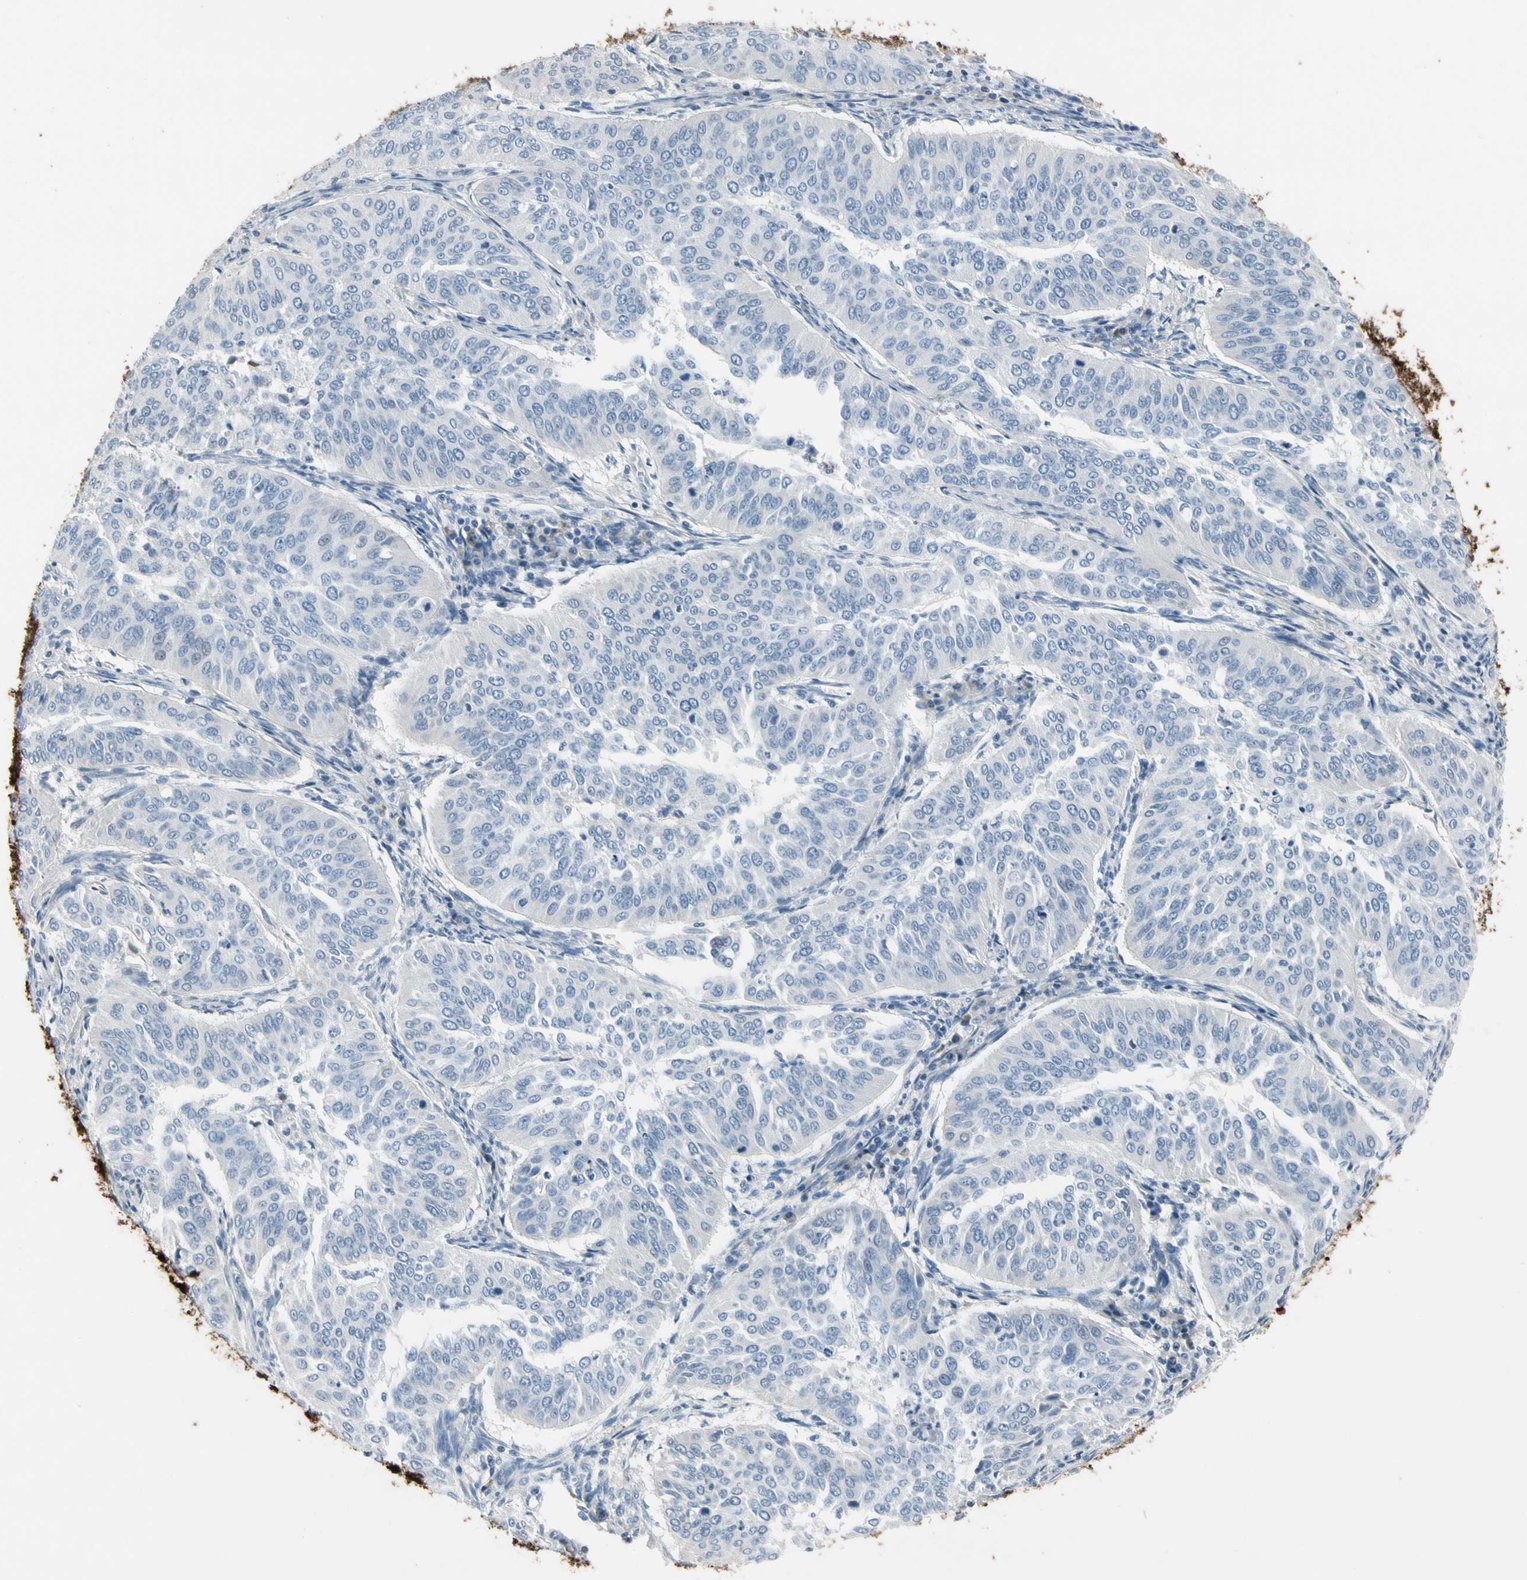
{"staining": {"intensity": "negative", "quantity": "none", "location": "none"}, "tissue": "cervical cancer", "cell_type": "Tumor cells", "image_type": "cancer", "snomed": [{"axis": "morphology", "description": "Normal tissue, NOS"}, {"axis": "morphology", "description": "Squamous cell carcinoma, NOS"}, {"axis": "topography", "description": "Cervix"}], "caption": "Human cervical squamous cell carcinoma stained for a protein using immunohistochemistry shows no positivity in tumor cells.", "gene": "PIGR", "patient": {"sex": "female", "age": 39}}